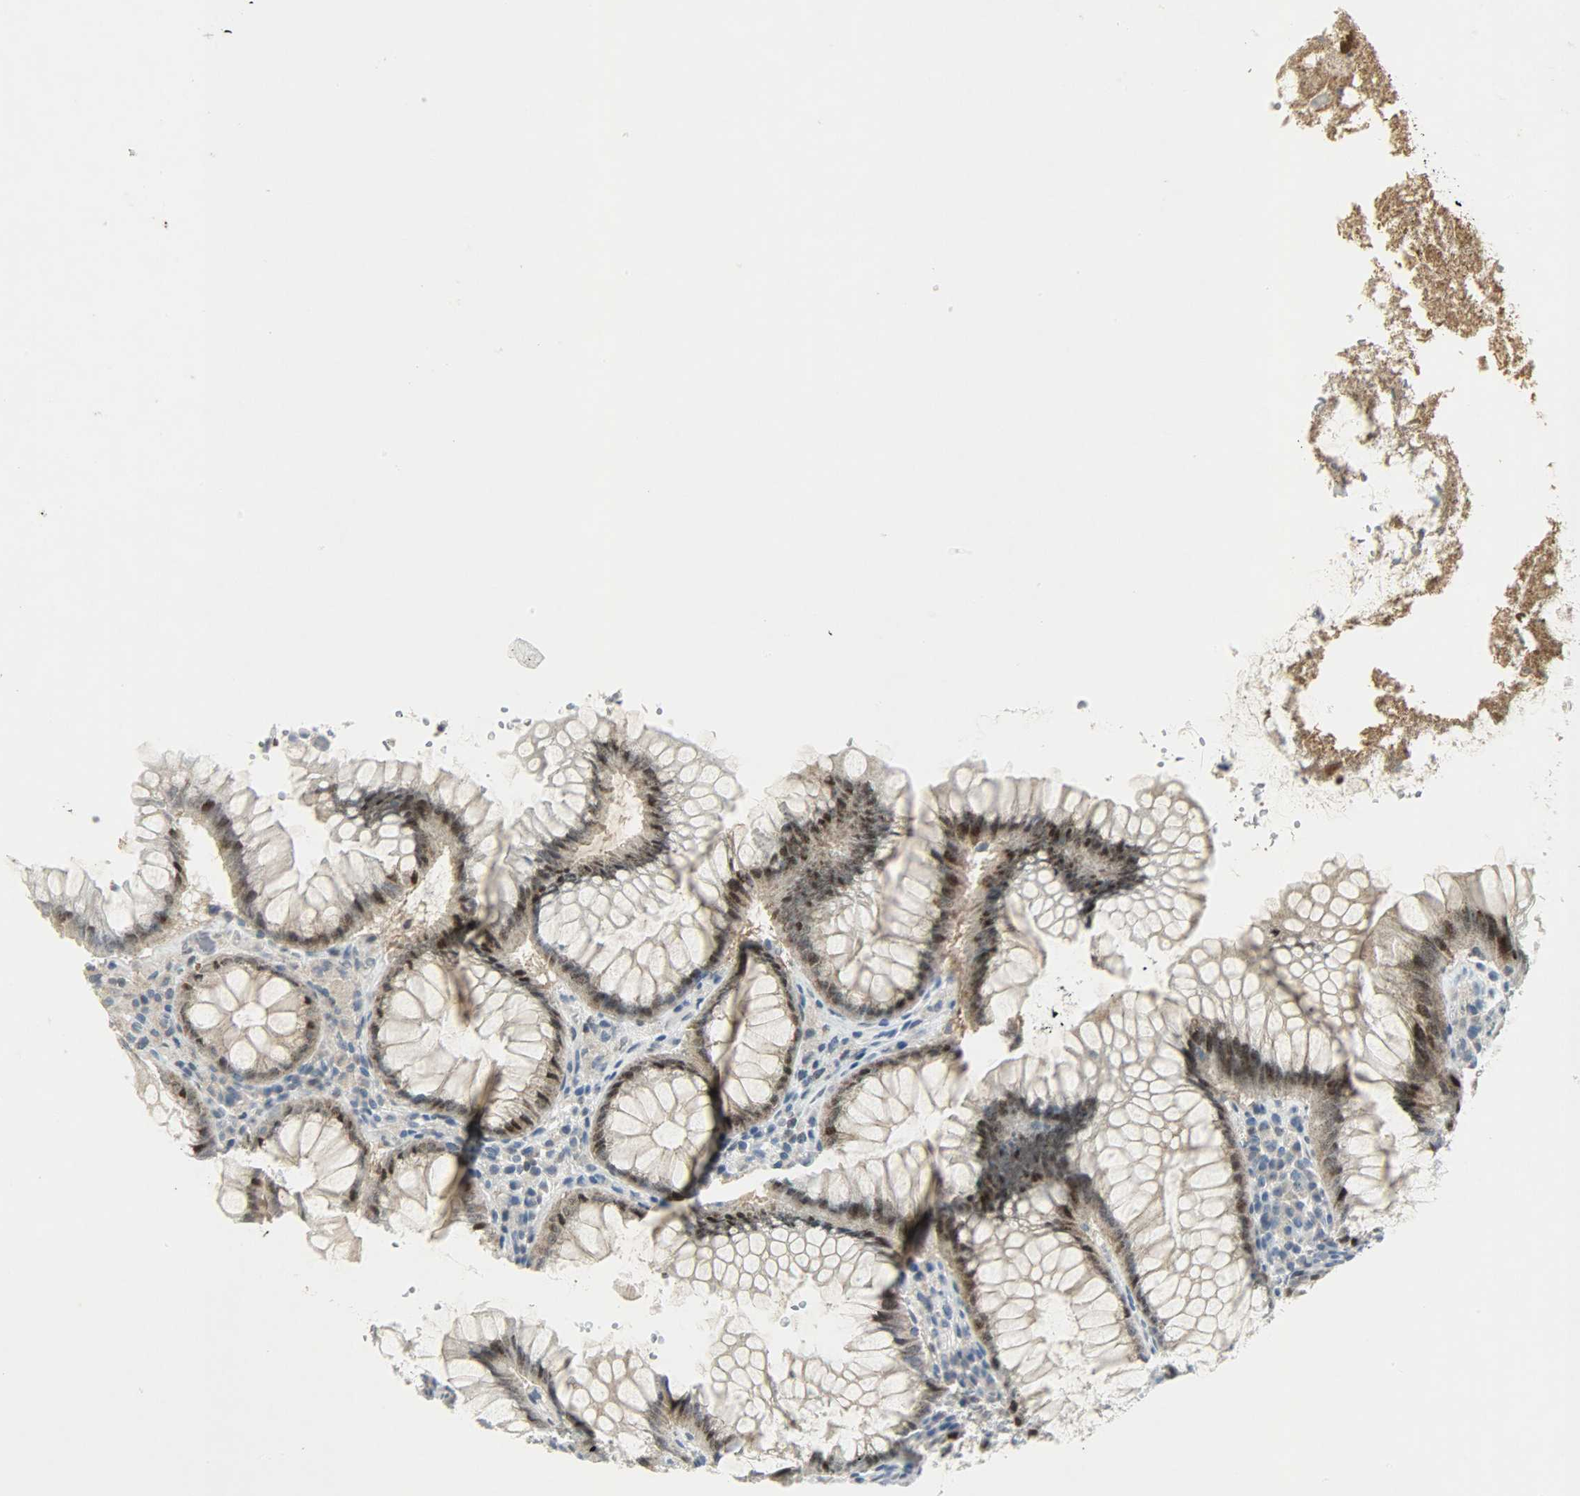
{"staining": {"intensity": "negative", "quantity": "none", "location": "none"}, "tissue": "colon", "cell_type": "Endothelial cells", "image_type": "normal", "snomed": [{"axis": "morphology", "description": "Normal tissue, NOS"}, {"axis": "topography", "description": "Colon"}], "caption": "Endothelial cells show no significant protein positivity in benign colon. (Brightfield microscopy of DAB (3,3'-diaminobenzidine) immunohistochemistry at high magnification).", "gene": "CAMK4", "patient": {"sex": "female", "age": 46}}